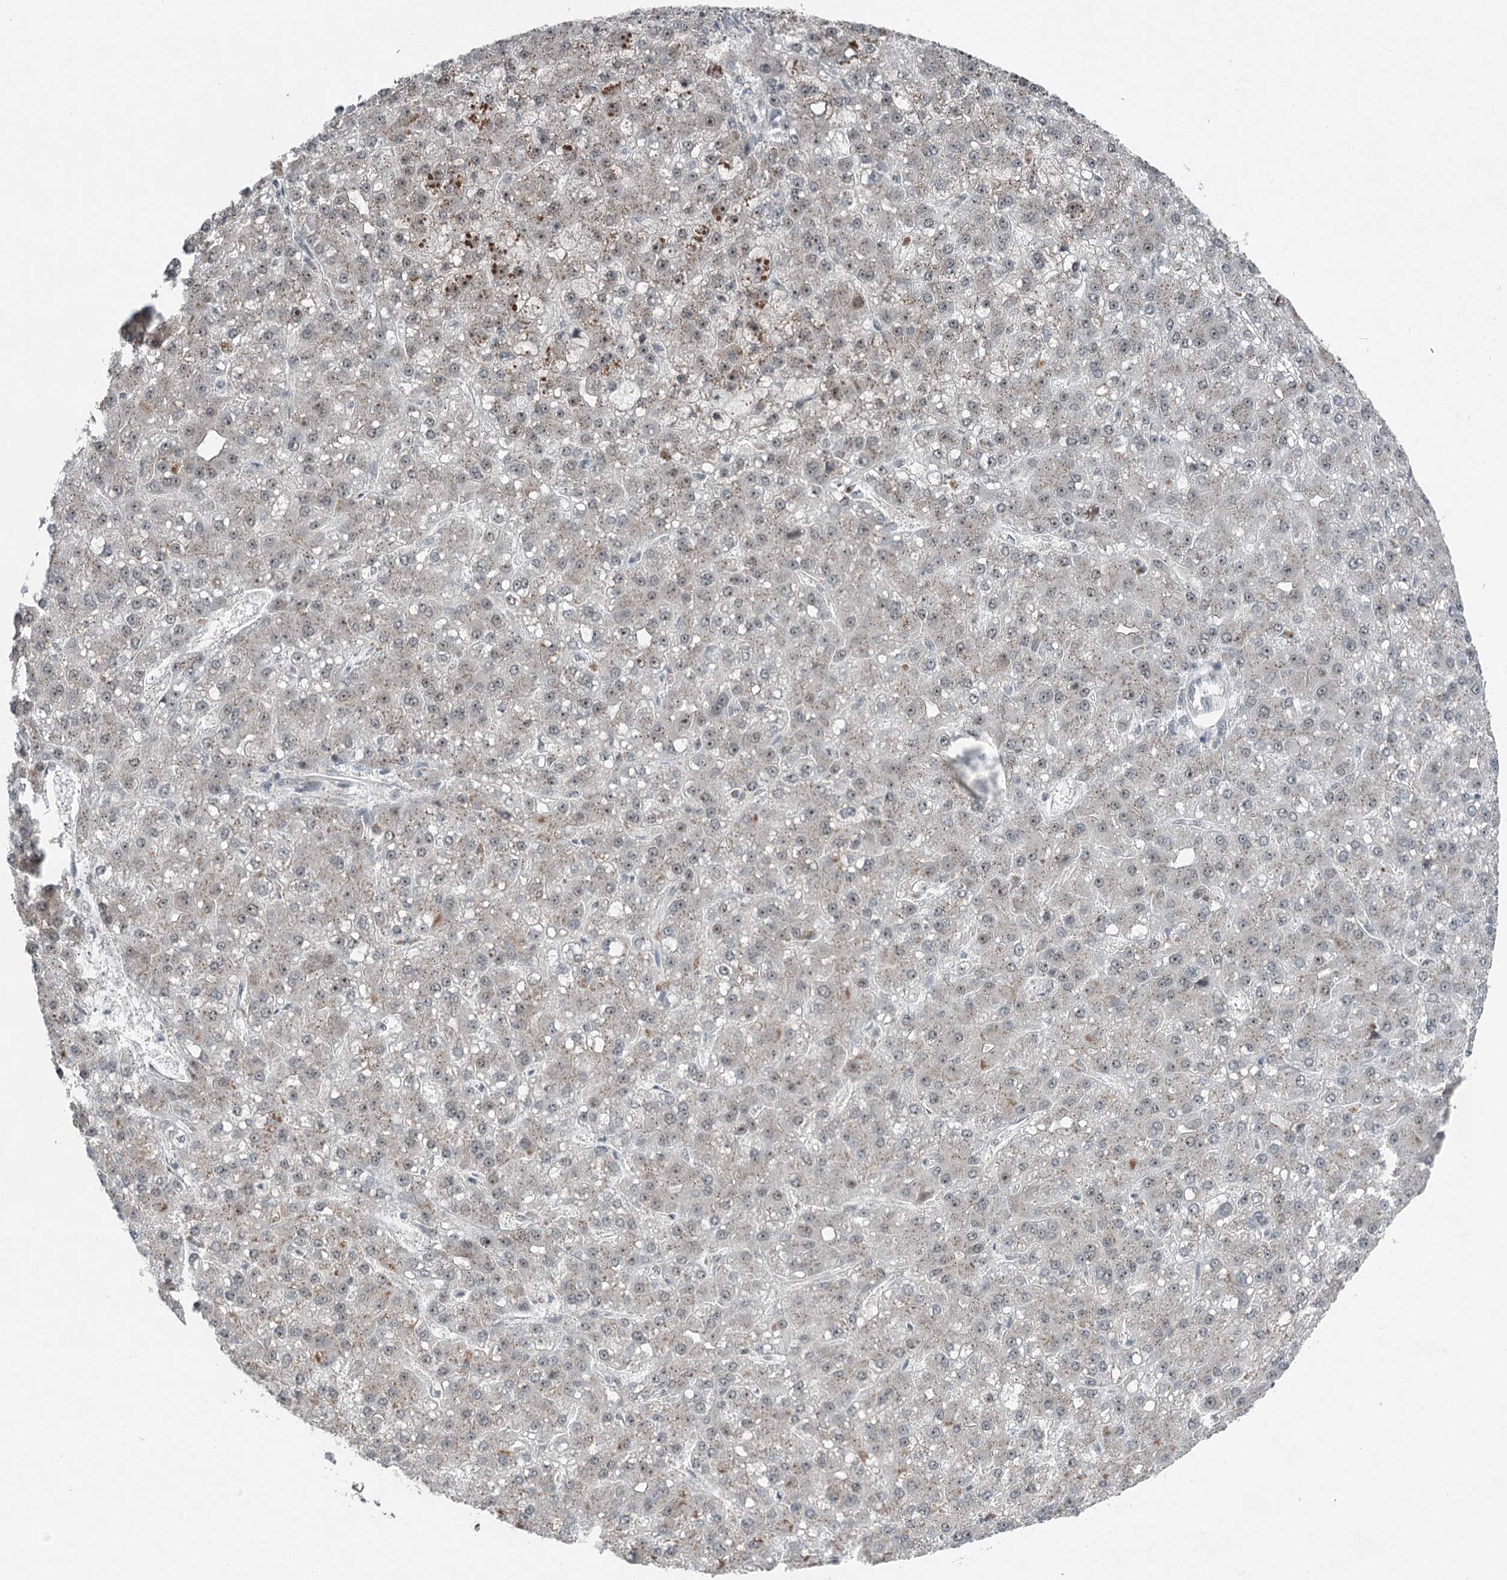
{"staining": {"intensity": "weak", "quantity": "<25%", "location": "cytoplasmic/membranous"}, "tissue": "liver cancer", "cell_type": "Tumor cells", "image_type": "cancer", "snomed": [{"axis": "morphology", "description": "Carcinoma, Hepatocellular, NOS"}, {"axis": "topography", "description": "Liver"}], "caption": "Tumor cells show no significant positivity in hepatocellular carcinoma (liver).", "gene": "EXOSC1", "patient": {"sex": "male", "age": 67}}